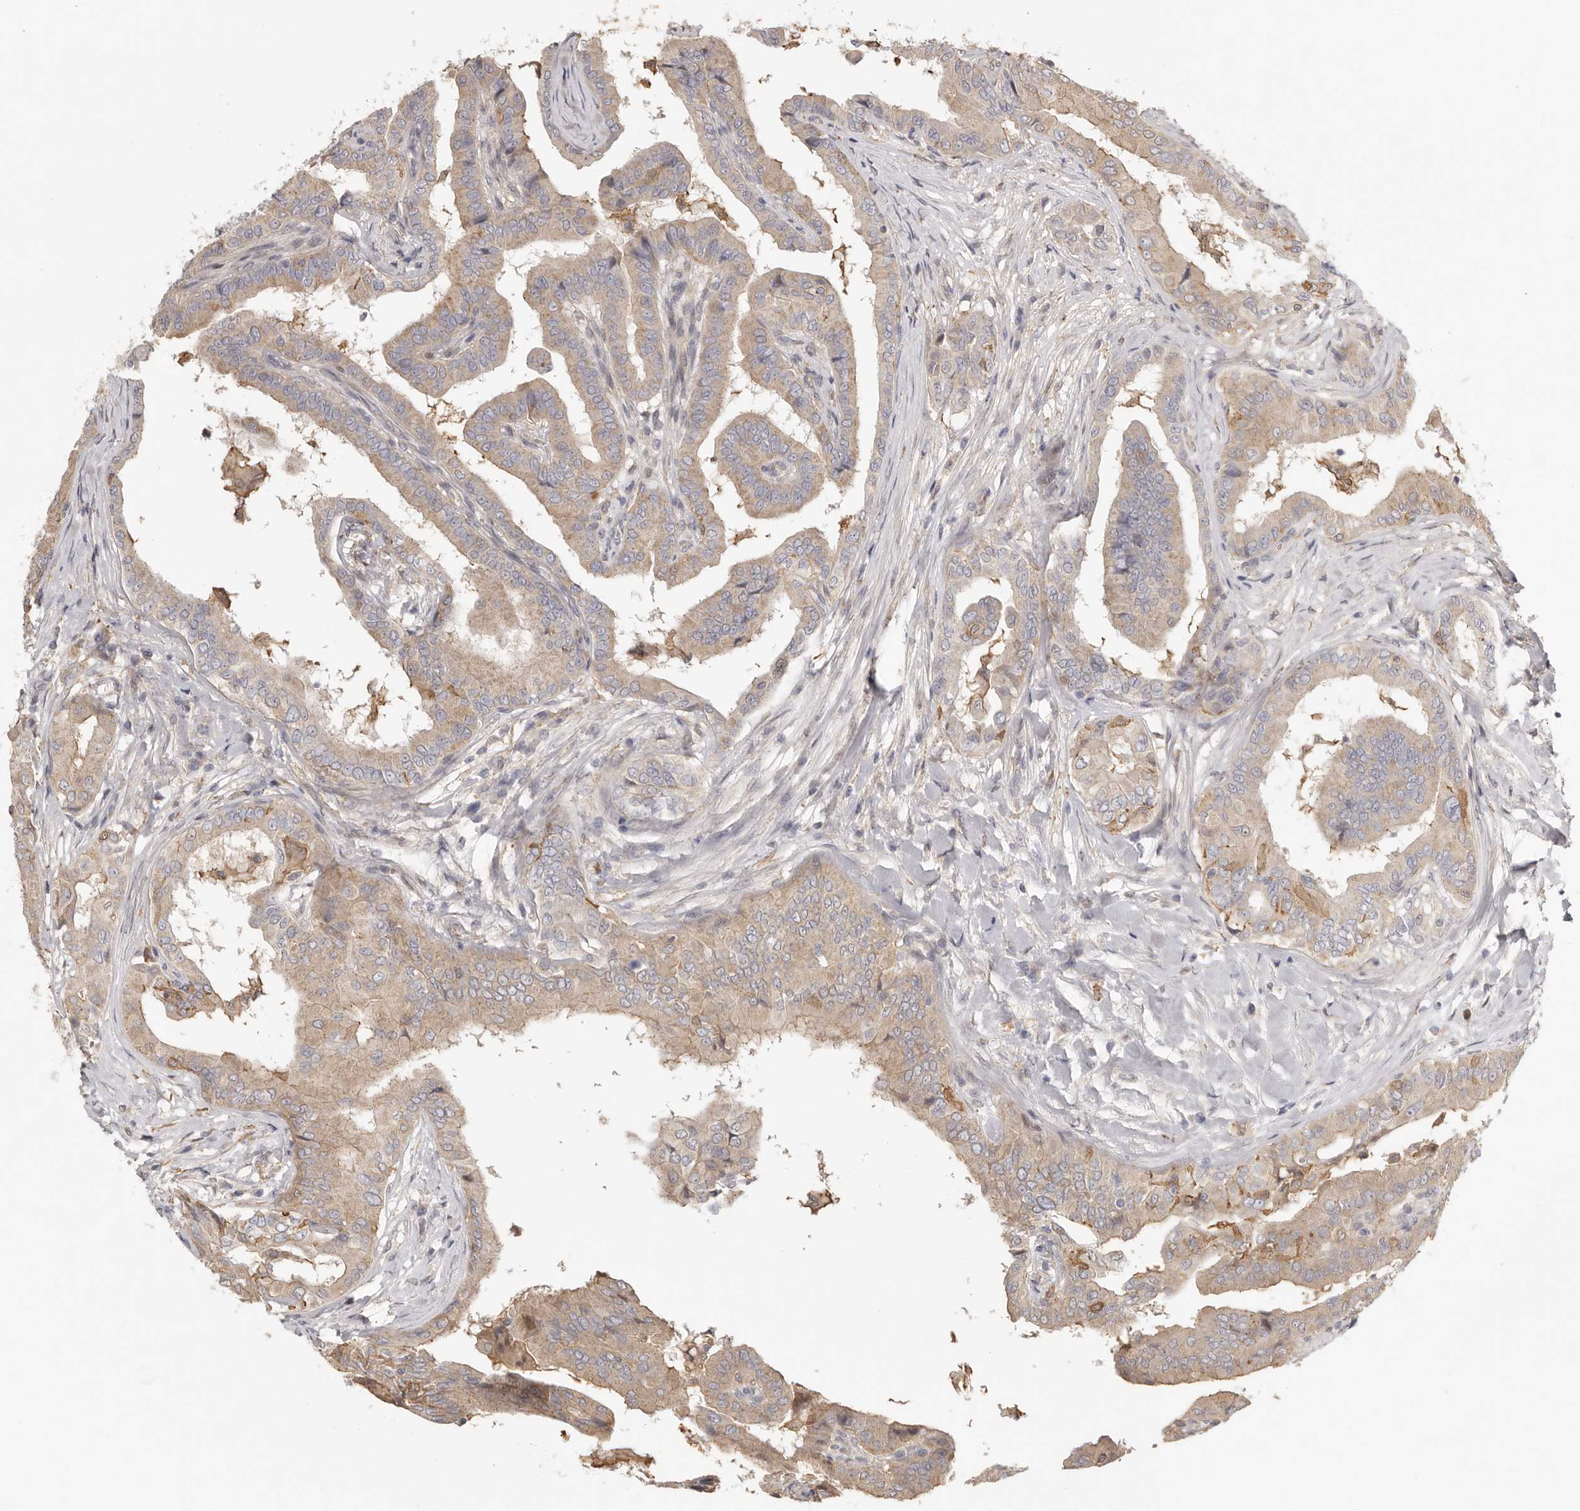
{"staining": {"intensity": "weak", "quantity": ">75%", "location": "cytoplasmic/membranous"}, "tissue": "thyroid cancer", "cell_type": "Tumor cells", "image_type": "cancer", "snomed": [{"axis": "morphology", "description": "Papillary adenocarcinoma, NOS"}, {"axis": "topography", "description": "Thyroid gland"}], "caption": "The immunohistochemical stain highlights weak cytoplasmic/membranous expression in tumor cells of thyroid papillary adenocarcinoma tissue.", "gene": "MSRB2", "patient": {"sex": "male", "age": 33}}